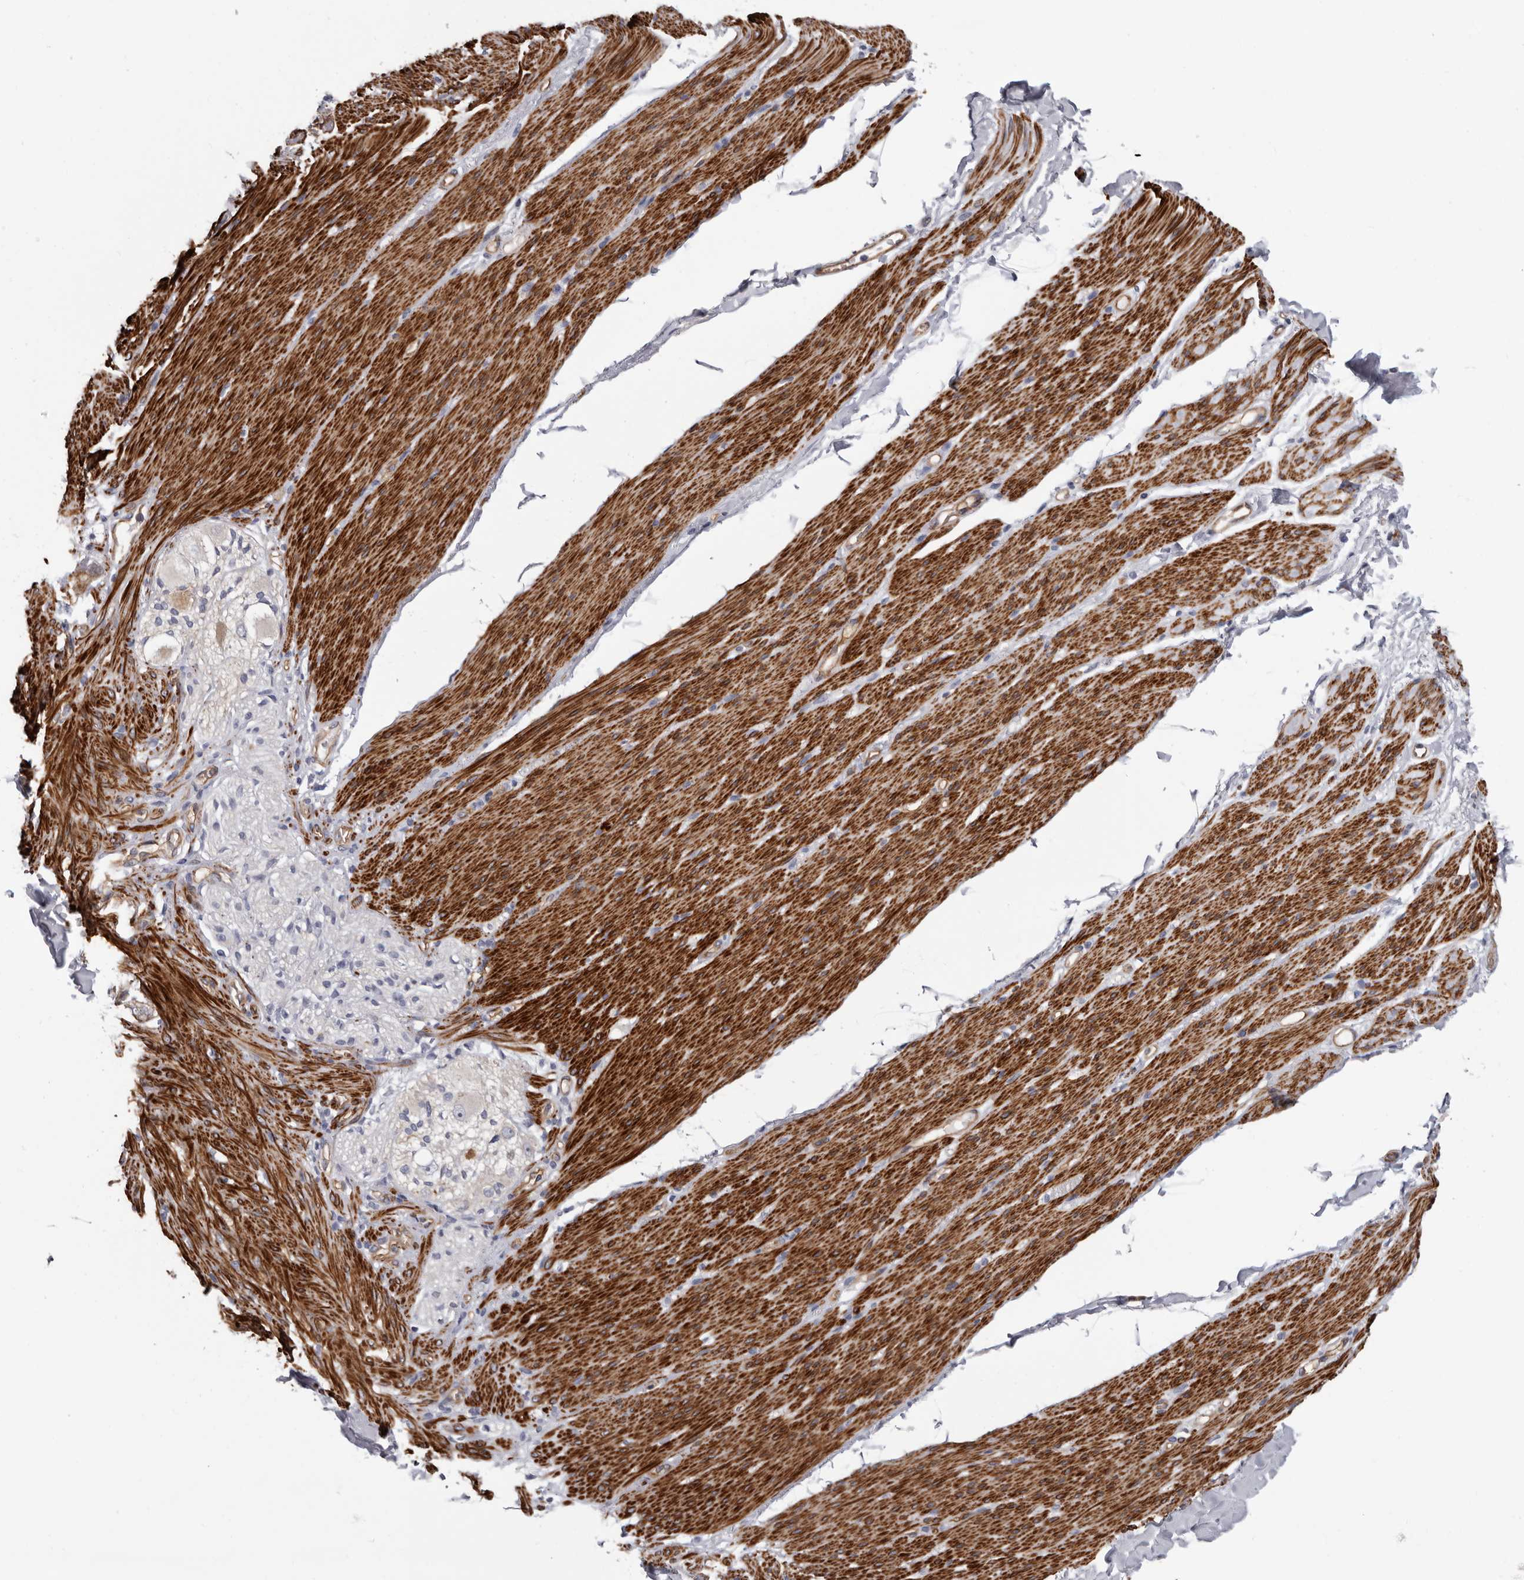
{"staining": {"intensity": "strong", "quantity": ">75%", "location": "cytoplasmic/membranous"}, "tissue": "smooth muscle", "cell_type": "Smooth muscle cells", "image_type": "normal", "snomed": [{"axis": "morphology", "description": "Normal tissue, NOS"}, {"axis": "topography", "description": "Colon"}, {"axis": "topography", "description": "Peripheral nerve tissue"}], "caption": "Approximately >75% of smooth muscle cells in benign human smooth muscle reveal strong cytoplasmic/membranous protein positivity as visualized by brown immunohistochemical staining.", "gene": "ADGRL4", "patient": {"sex": "female", "age": 61}}